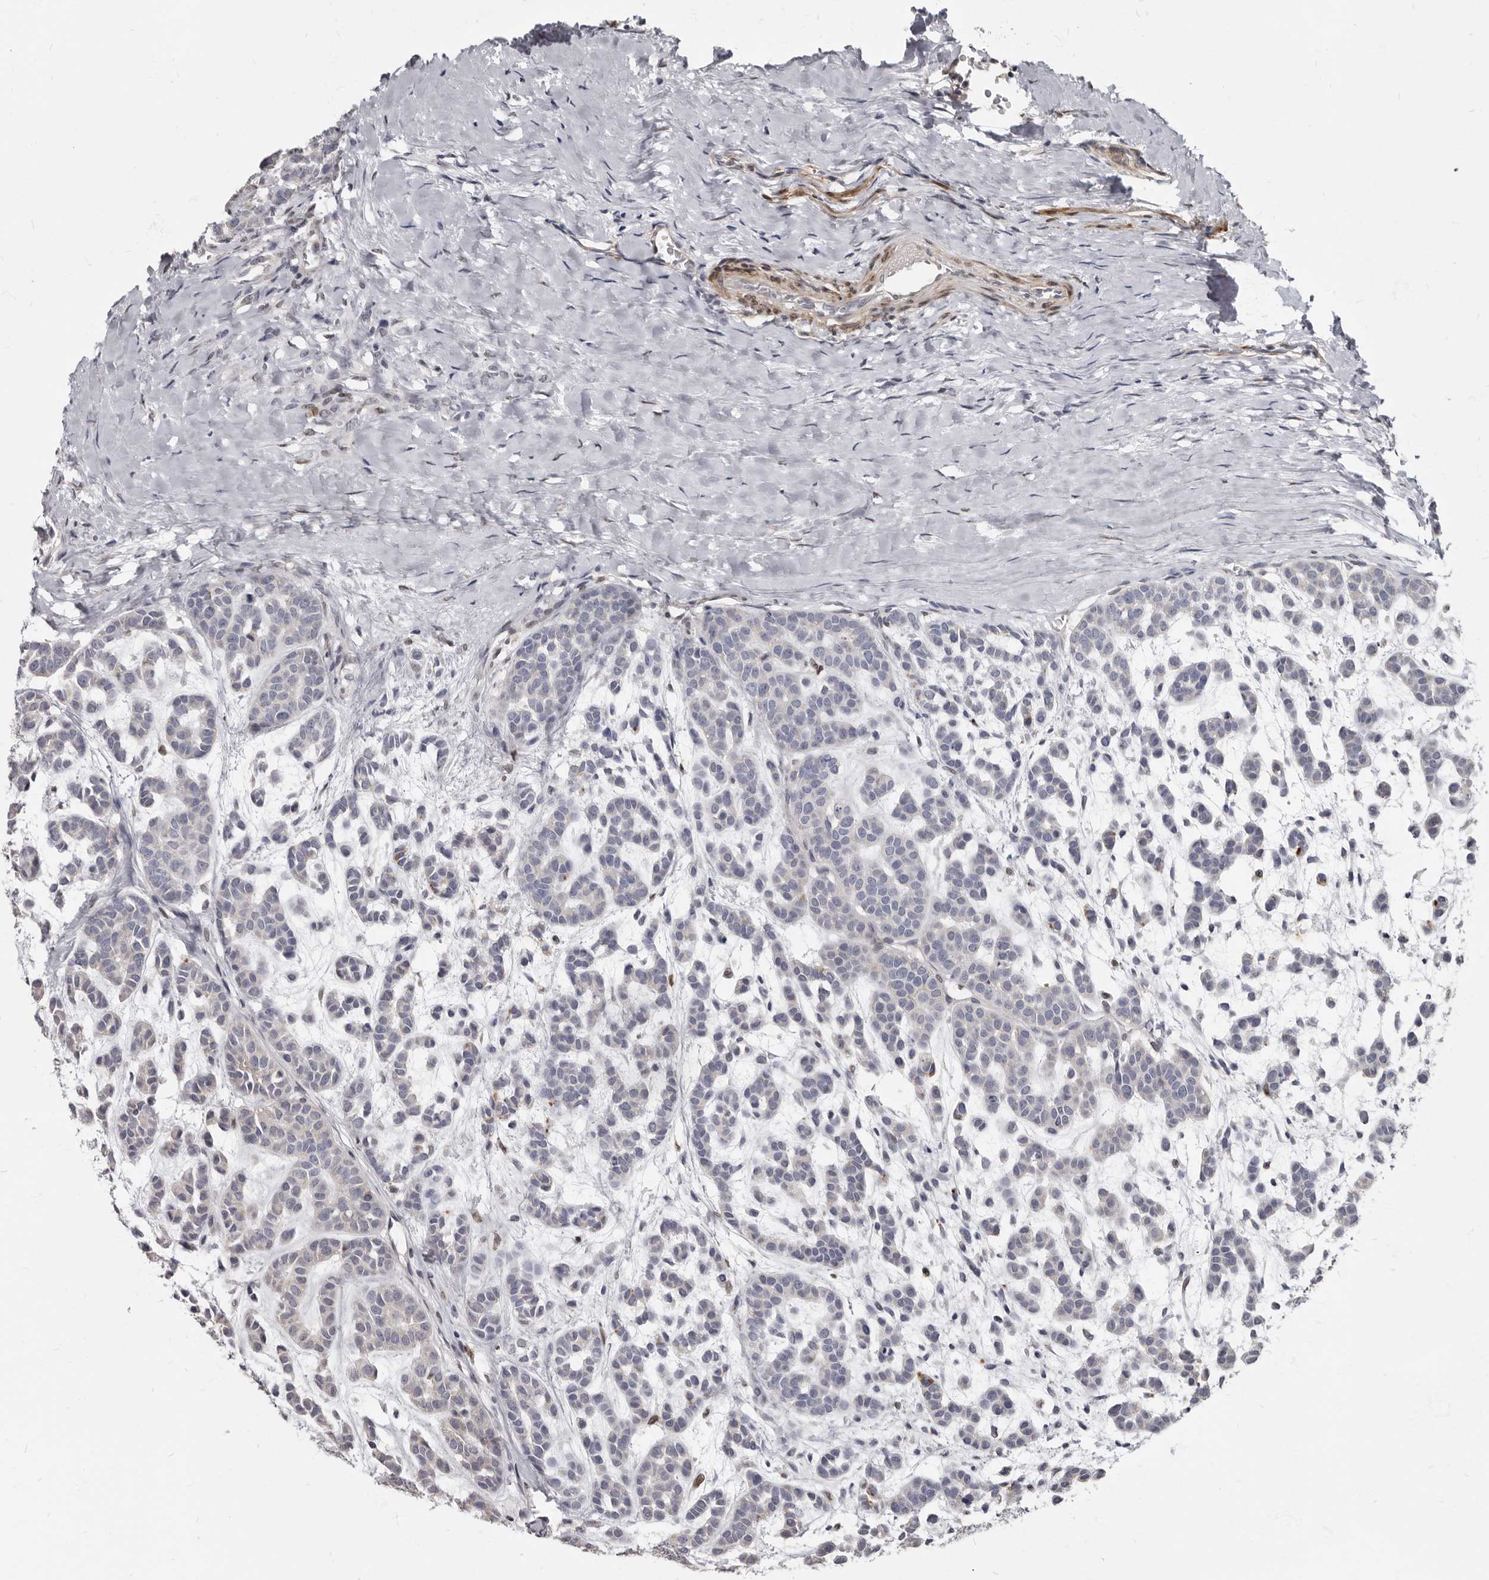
{"staining": {"intensity": "negative", "quantity": "none", "location": "none"}, "tissue": "head and neck cancer", "cell_type": "Tumor cells", "image_type": "cancer", "snomed": [{"axis": "morphology", "description": "Adenocarcinoma, NOS"}, {"axis": "morphology", "description": "Adenoma, NOS"}, {"axis": "topography", "description": "Head-Neck"}], "caption": "Tumor cells are negative for protein expression in human adenoma (head and neck). (Brightfield microscopy of DAB (3,3'-diaminobenzidine) immunohistochemistry (IHC) at high magnification).", "gene": "MRGPRF", "patient": {"sex": "female", "age": 55}}